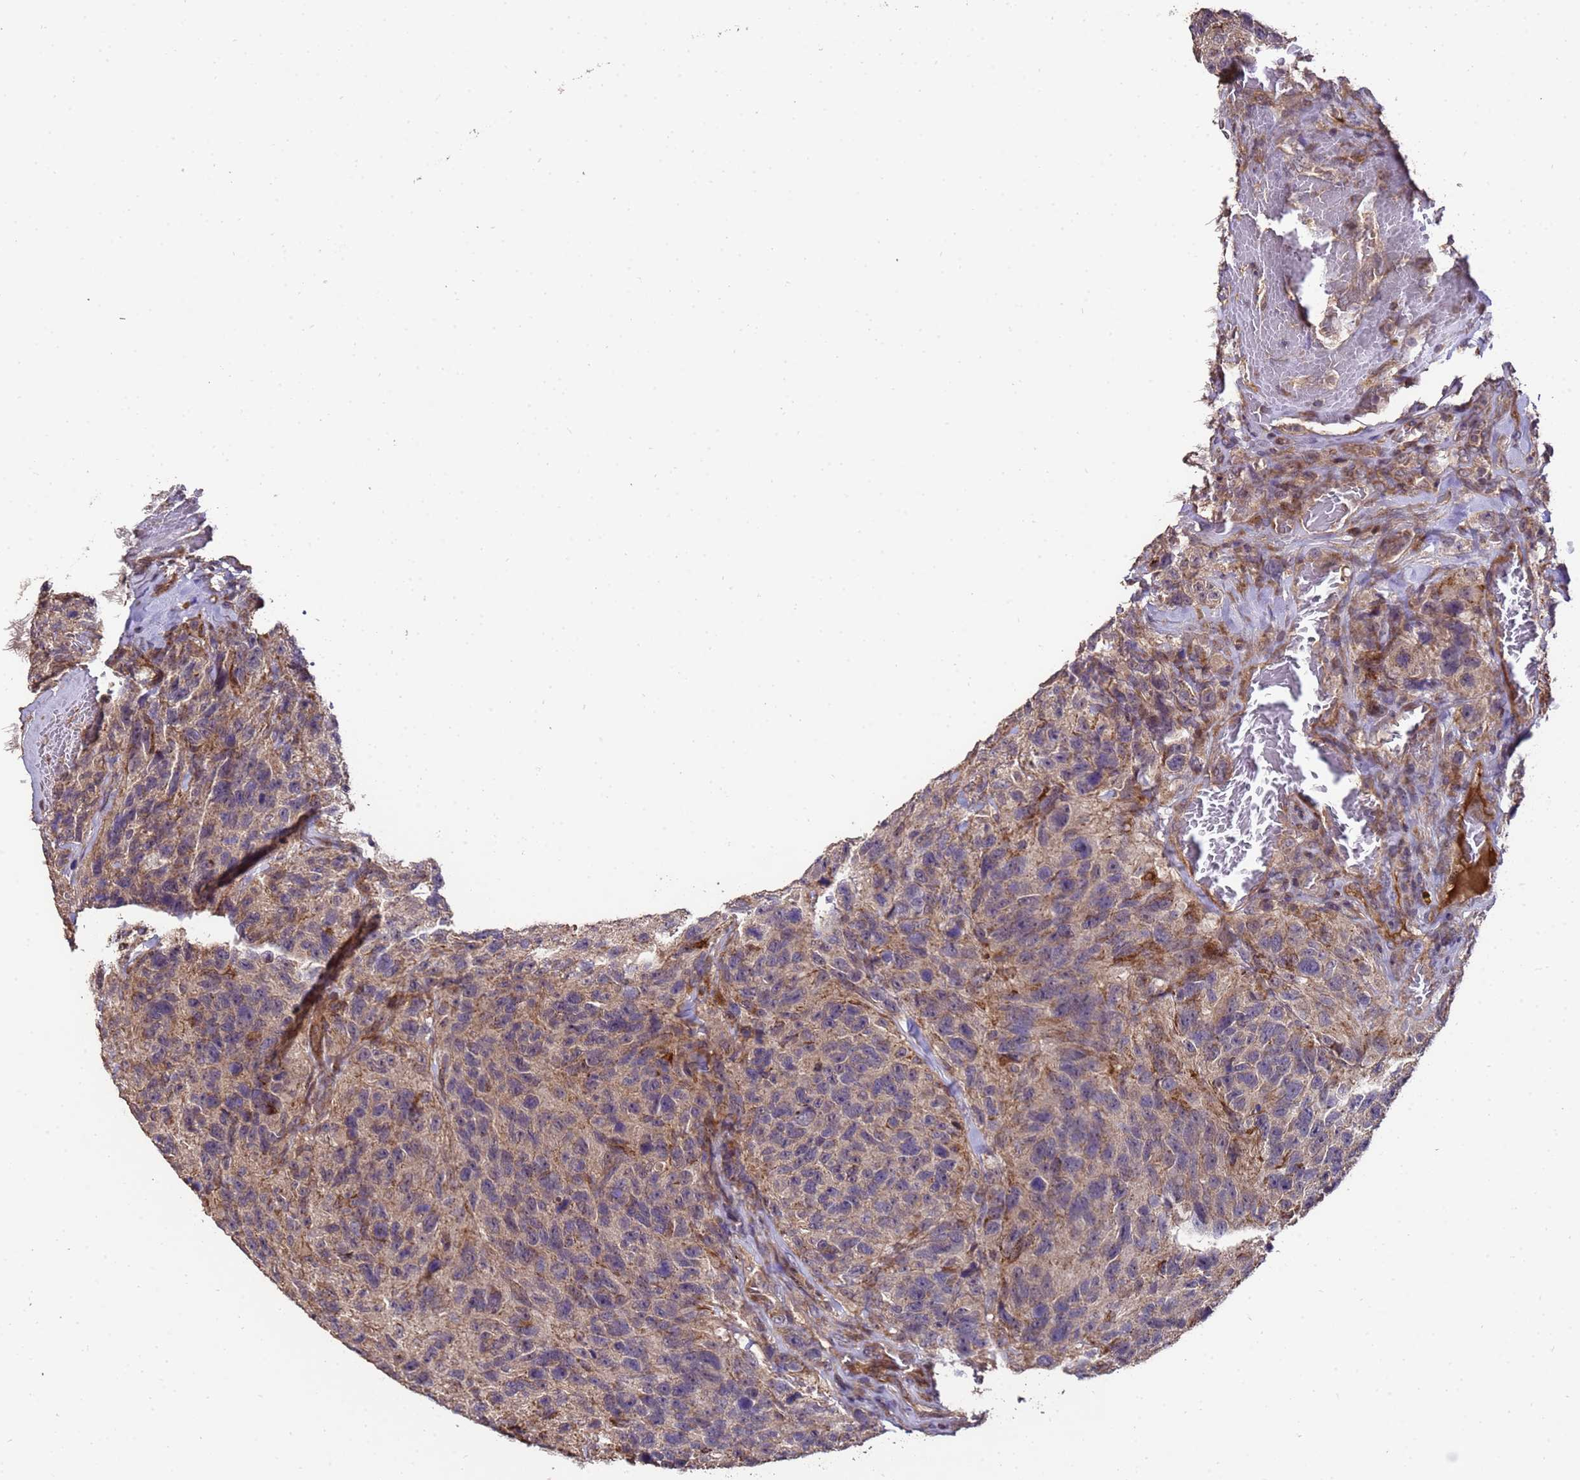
{"staining": {"intensity": "negative", "quantity": "none", "location": "none"}, "tissue": "glioma", "cell_type": "Tumor cells", "image_type": "cancer", "snomed": [{"axis": "morphology", "description": "Glioma, malignant, High grade"}, {"axis": "topography", "description": "Brain"}], "caption": "Immunohistochemical staining of human malignant high-grade glioma demonstrates no significant positivity in tumor cells.", "gene": "PRODH", "patient": {"sex": "male", "age": 69}}